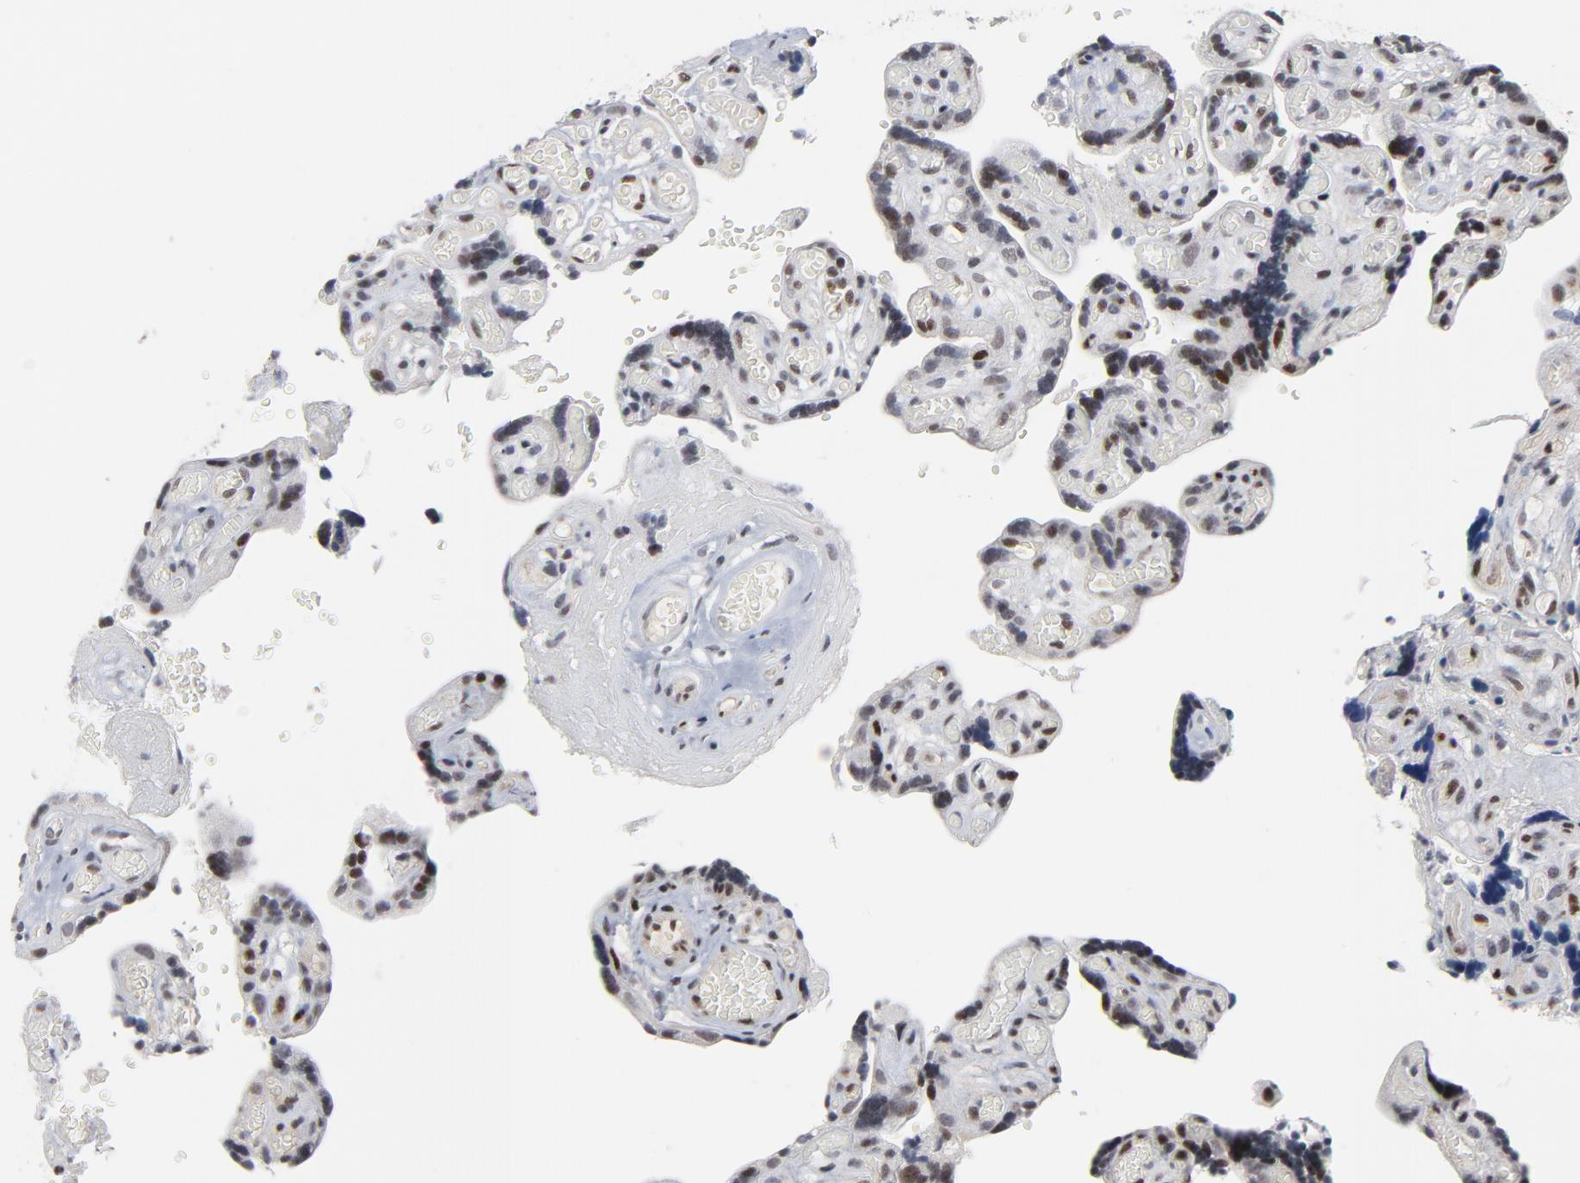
{"staining": {"intensity": "moderate", "quantity": ">75%", "location": "cytoplasmic/membranous,nuclear"}, "tissue": "placenta", "cell_type": "Decidual cells", "image_type": "normal", "snomed": [{"axis": "morphology", "description": "Normal tissue, NOS"}, {"axis": "topography", "description": "Placenta"}], "caption": "IHC histopathology image of normal placenta: human placenta stained using IHC exhibits medium levels of moderate protein expression localized specifically in the cytoplasmic/membranous,nuclear of decidual cells, appearing as a cytoplasmic/membranous,nuclear brown color.", "gene": "GABPA", "patient": {"sex": "female", "age": 30}}